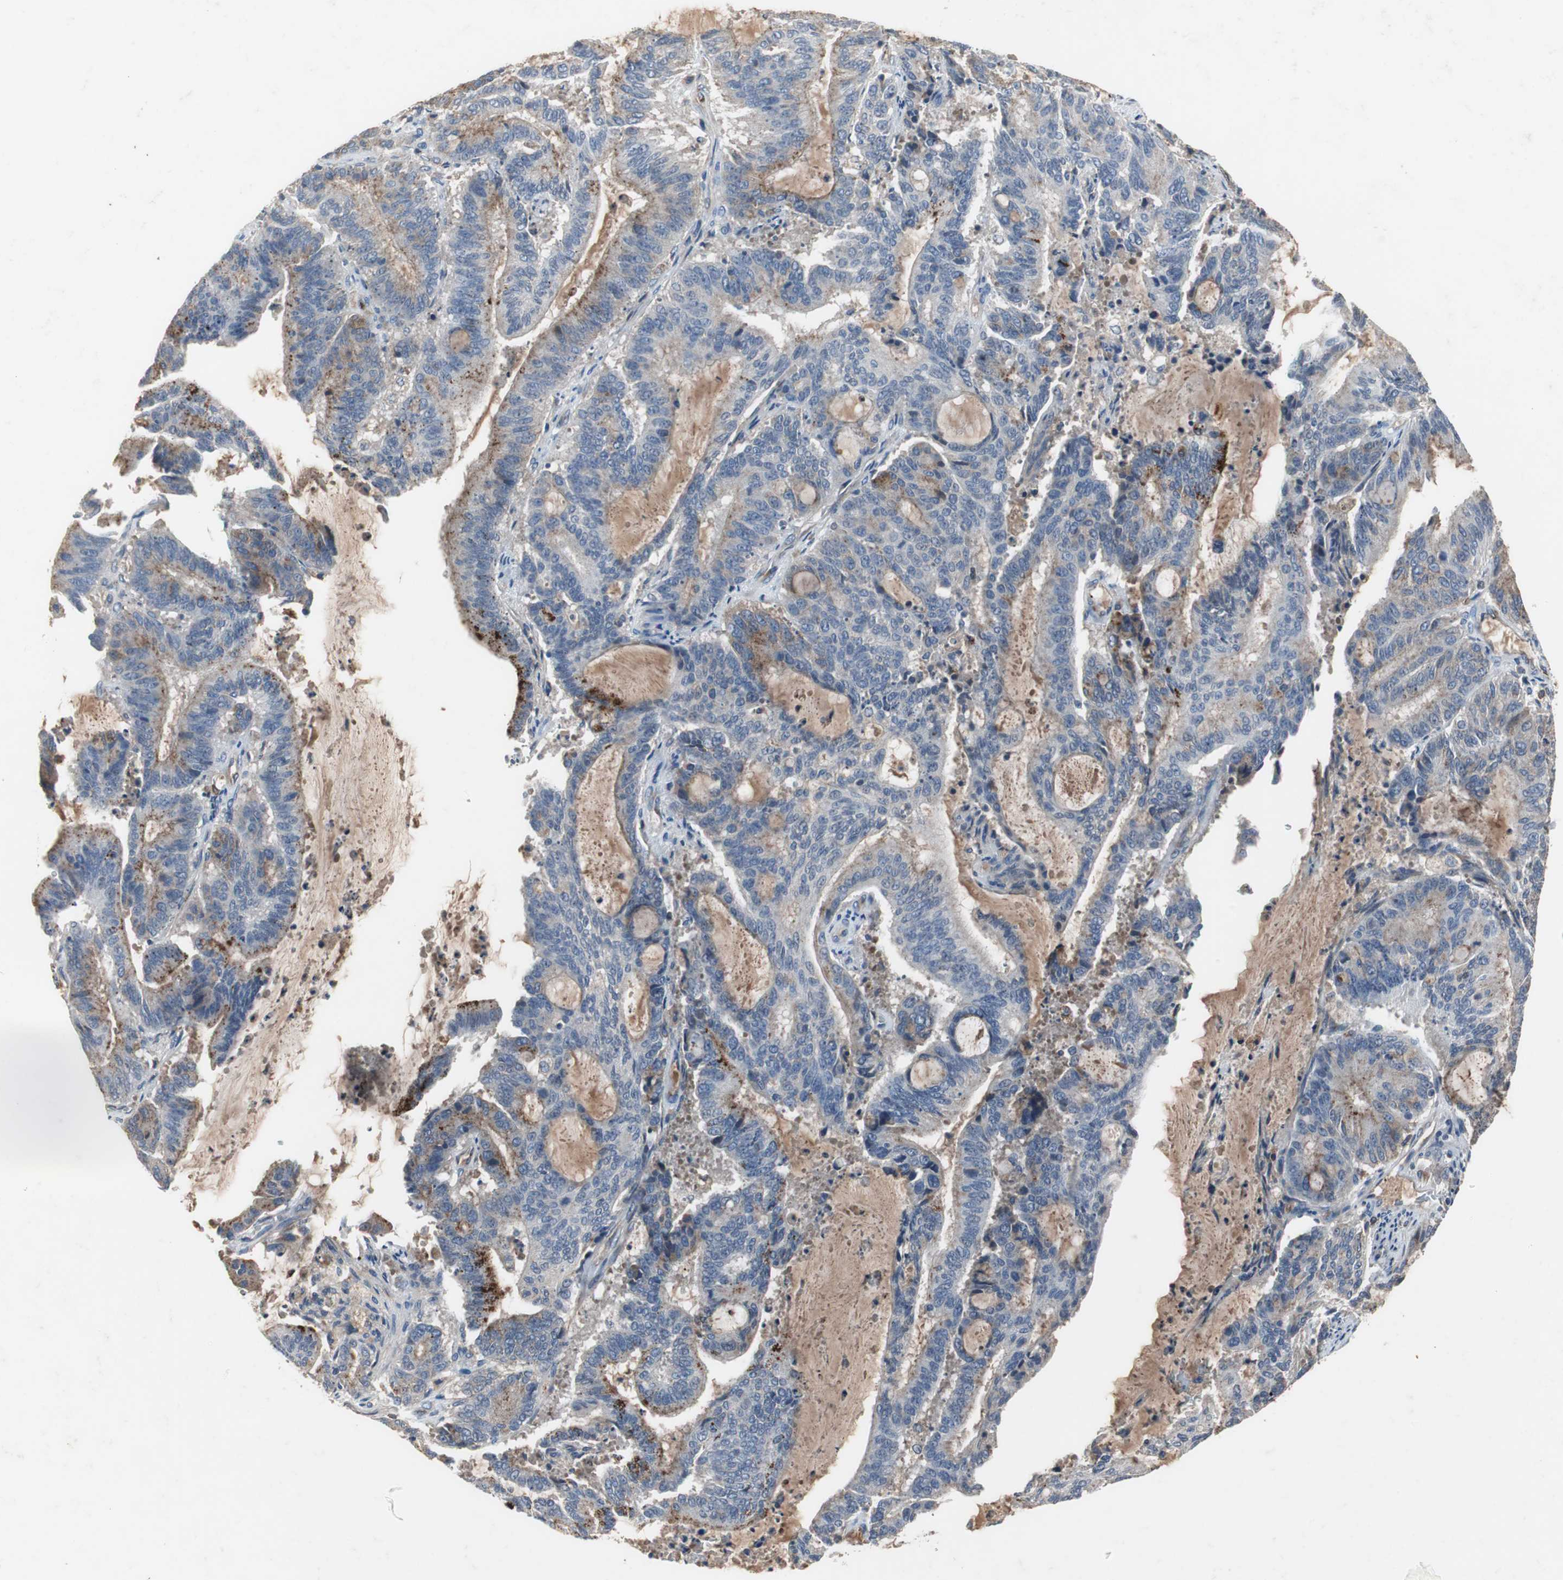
{"staining": {"intensity": "weak", "quantity": "<25%", "location": "cytoplasmic/membranous"}, "tissue": "liver cancer", "cell_type": "Tumor cells", "image_type": "cancer", "snomed": [{"axis": "morphology", "description": "Cholangiocarcinoma"}, {"axis": "topography", "description": "Liver"}], "caption": "IHC histopathology image of neoplastic tissue: liver cholangiocarcinoma stained with DAB (3,3'-diaminobenzidine) reveals no significant protein positivity in tumor cells. (Stains: DAB immunohistochemistry (IHC) with hematoxylin counter stain, Microscopy: brightfield microscopy at high magnification).", "gene": "SORT1", "patient": {"sex": "female", "age": 73}}